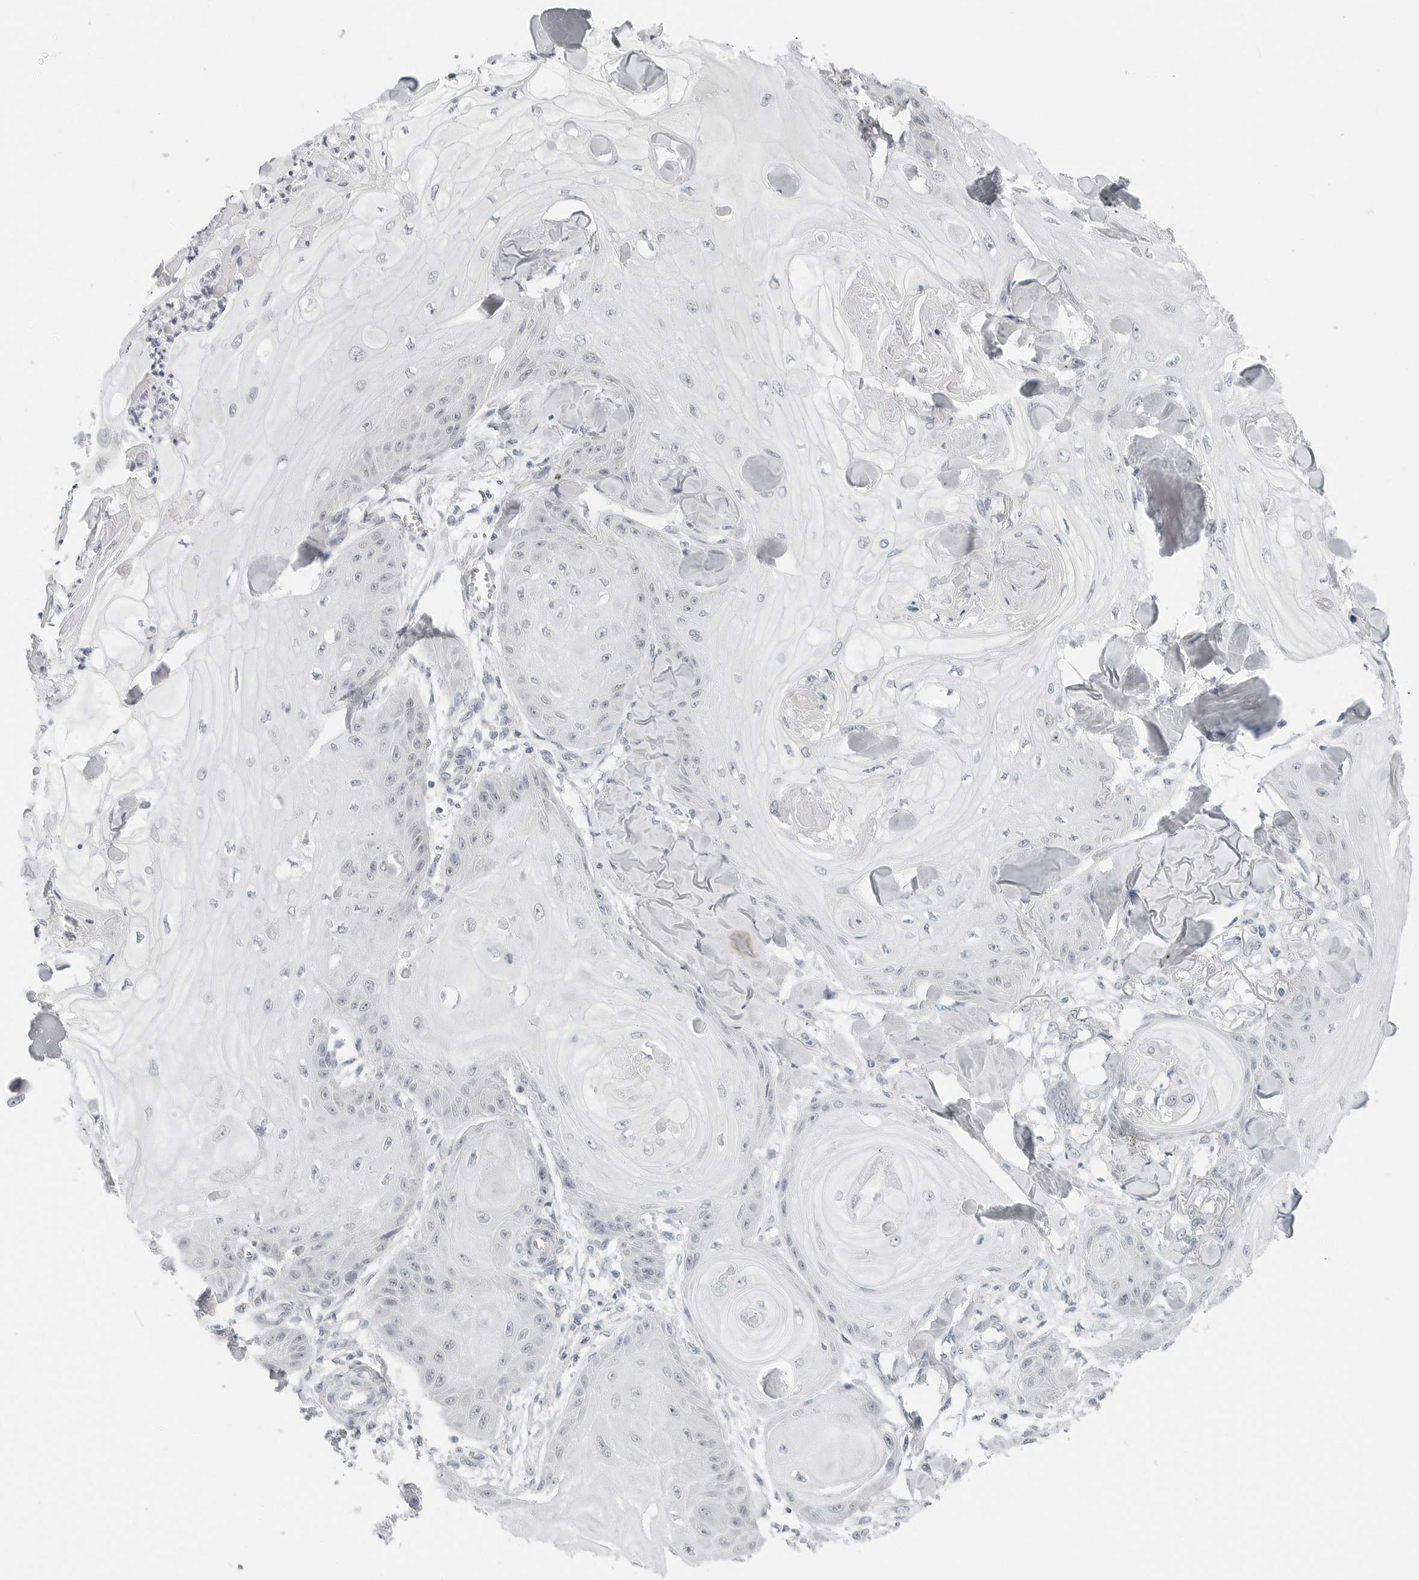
{"staining": {"intensity": "negative", "quantity": "none", "location": "none"}, "tissue": "skin cancer", "cell_type": "Tumor cells", "image_type": "cancer", "snomed": [{"axis": "morphology", "description": "Squamous cell carcinoma, NOS"}, {"axis": "topography", "description": "Skin"}], "caption": "High magnification brightfield microscopy of skin squamous cell carcinoma stained with DAB (brown) and counterstained with hematoxylin (blue): tumor cells show no significant staining.", "gene": "XIRP1", "patient": {"sex": "male", "age": 74}}